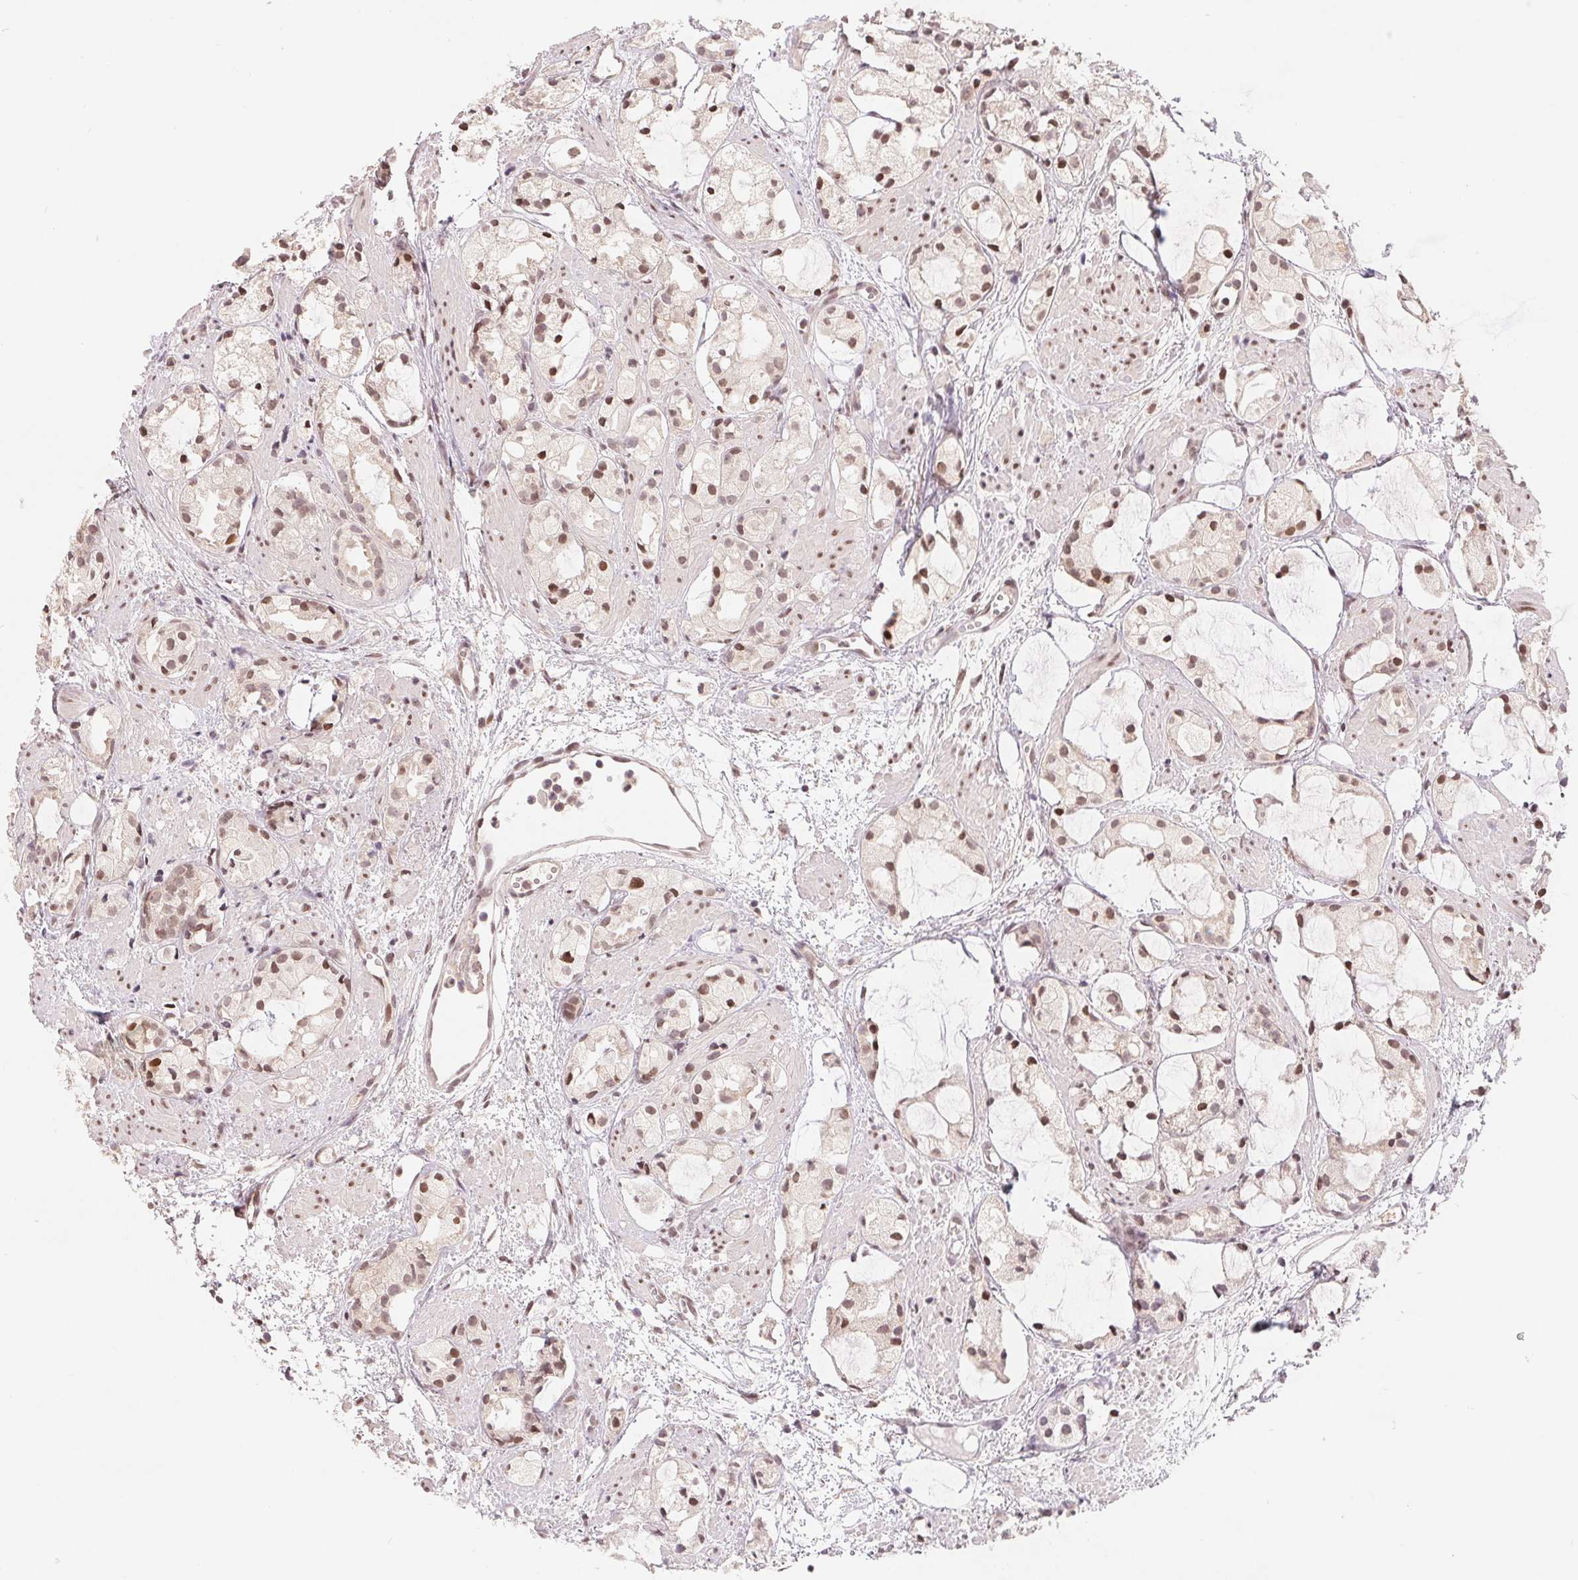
{"staining": {"intensity": "moderate", "quantity": ">75%", "location": "nuclear"}, "tissue": "prostate cancer", "cell_type": "Tumor cells", "image_type": "cancer", "snomed": [{"axis": "morphology", "description": "Adenocarcinoma, High grade"}, {"axis": "topography", "description": "Prostate"}], "caption": "Moderate nuclear positivity for a protein is identified in approximately >75% of tumor cells of prostate cancer (adenocarcinoma (high-grade)) using immunohistochemistry (IHC).", "gene": "HMGN3", "patient": {"sex": "male", "age": 85}}